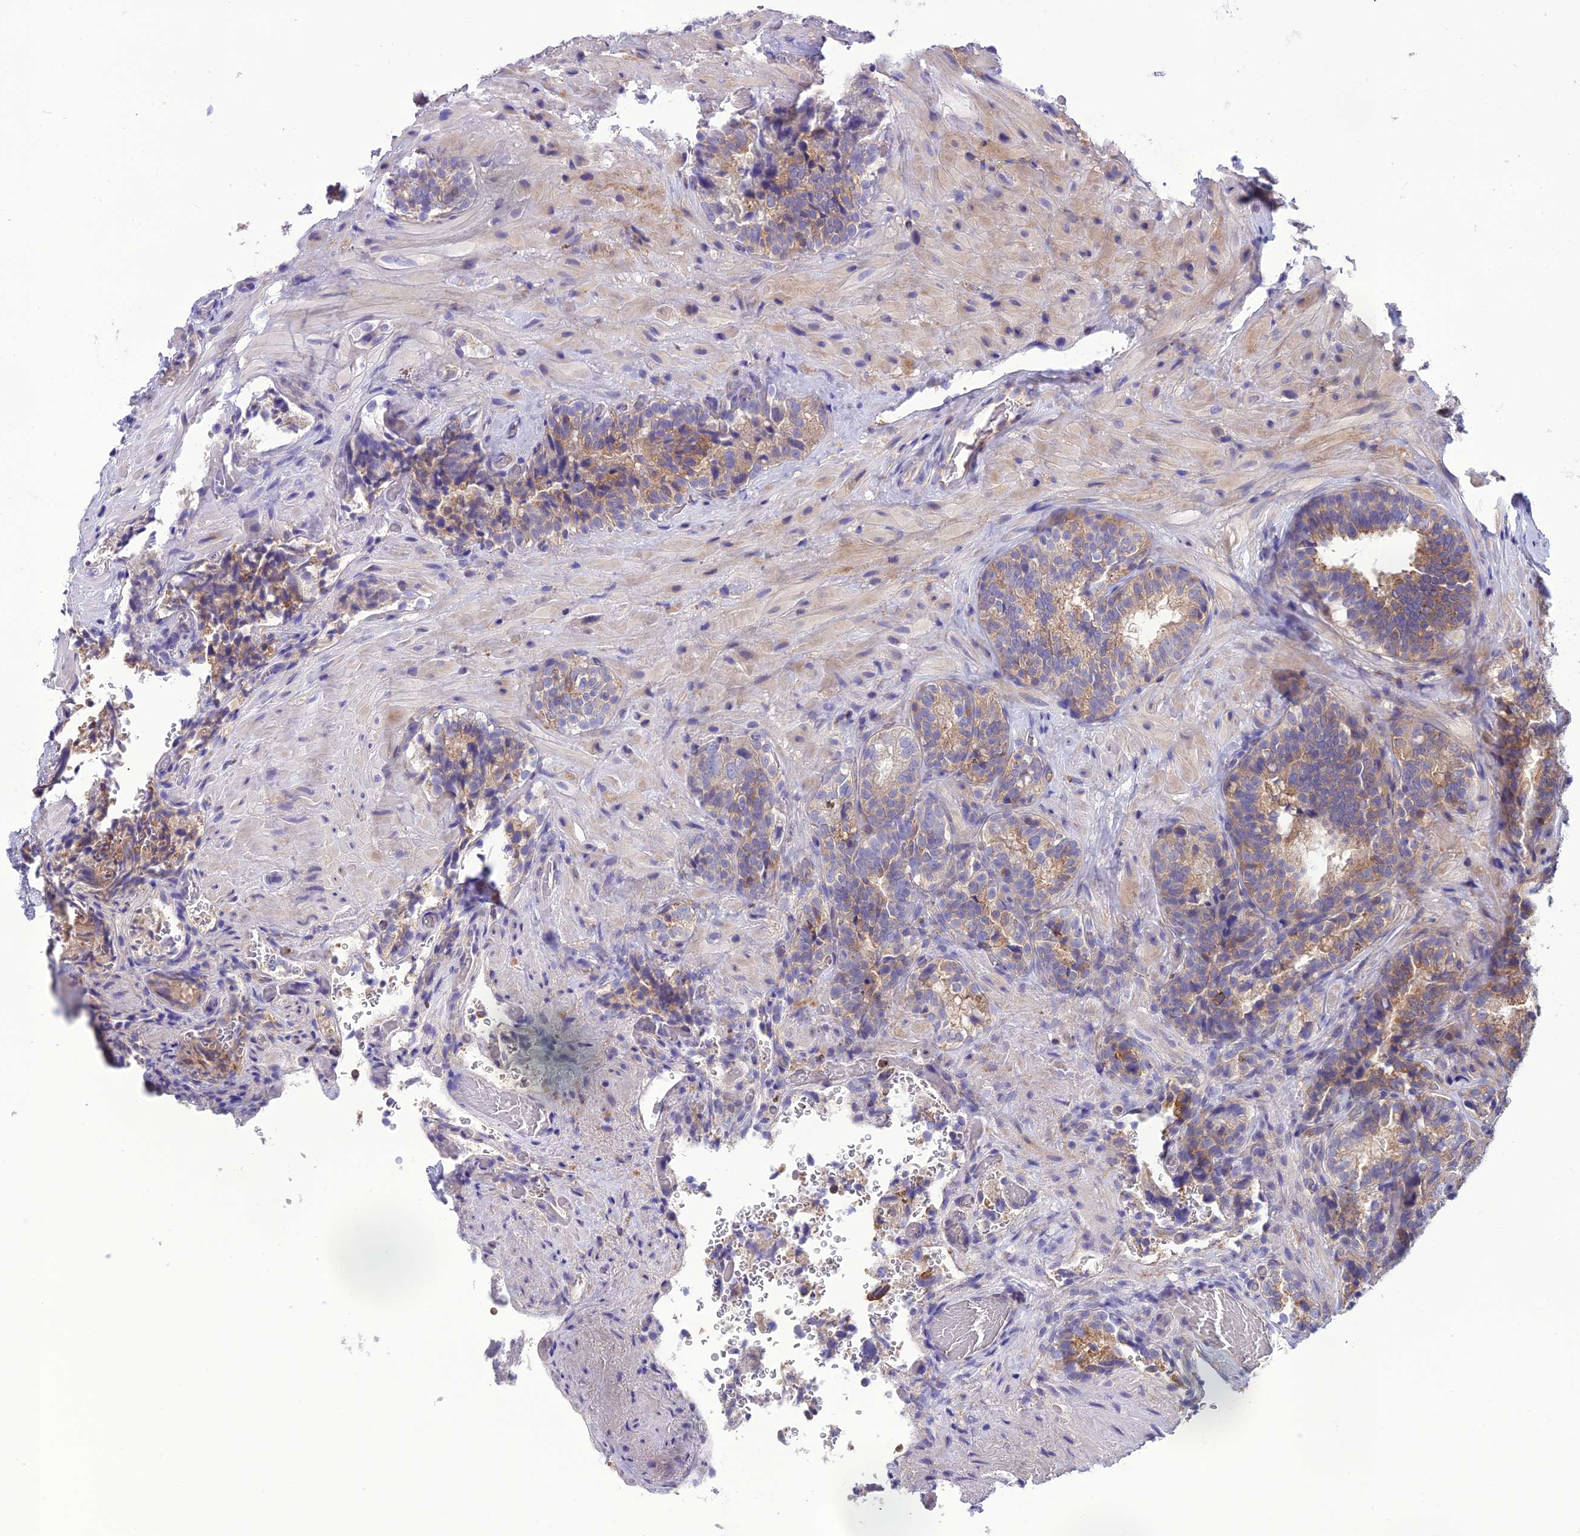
{"staining": {"intensity": "moderate", "quantity": "<25%", "location": "cytoplasmic/membranous"}, "tissue": "seminal vesicle", "cell_type": "Glandular cells", "image_type": "normal", "snomed": [{"axis": "morphology", "description": "Normal tissue, NOS"}, {"axis": "topography", "description": "Prostate and seminal vesicle, NOS"}, {"axis": "topography", "description": "Prostate"}, {"axis": "topography", "description": "Seminal veicle"}], "caption": "A micrograph of human seminal vesicle stained for a protein demonstrates moderate cytoplasmic/membranous brown staining in glandular cells. Using DAB (3,3'-diaminobenzidine) (brown) and hematoxylin (blue) stains, captured at high magnification using brightfield microscopy.", "gene": "GDF6", "patient": {"sex": "male", "age": 67}}